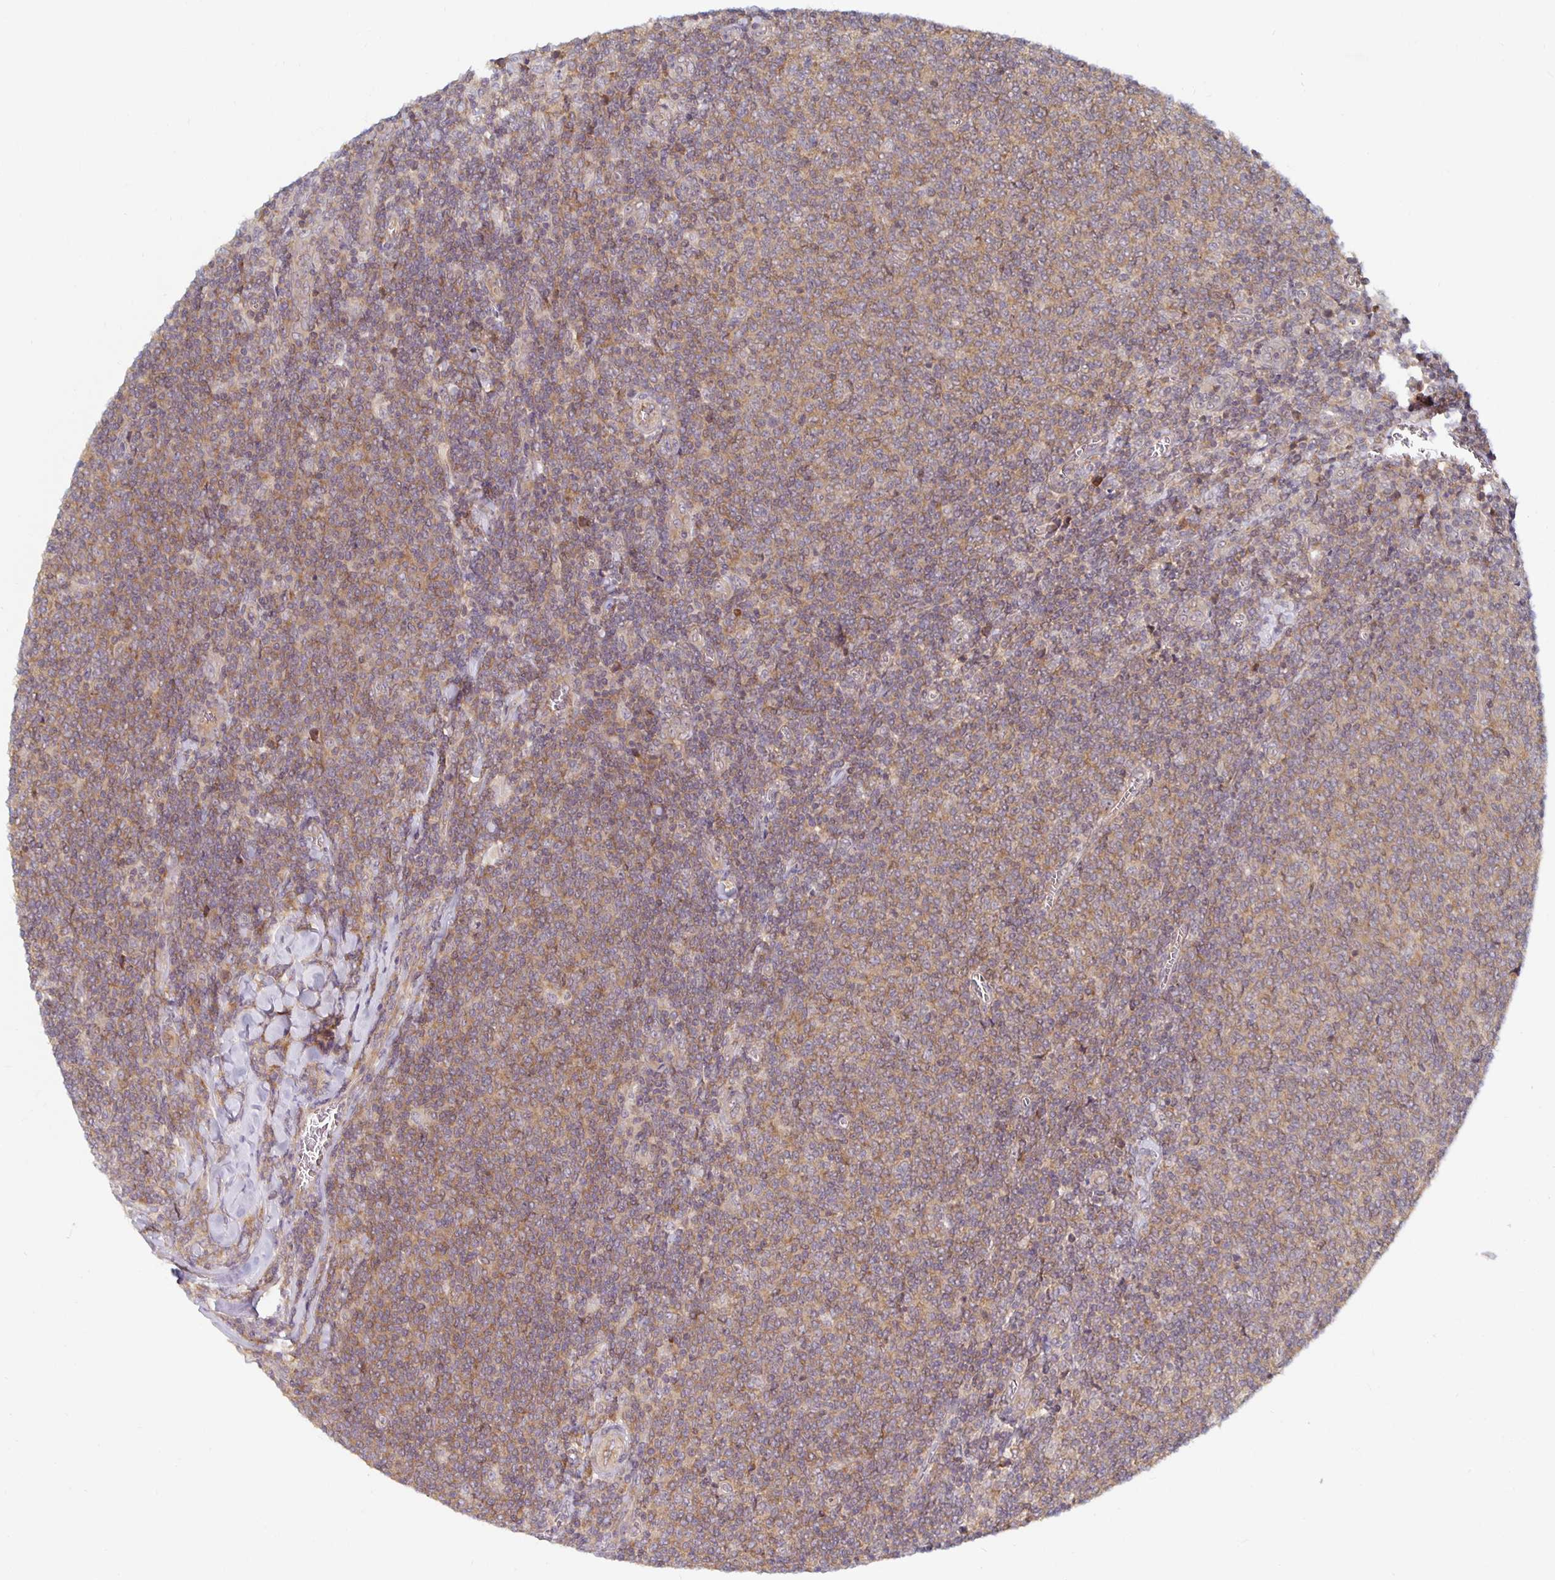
{"staining": {"intensity": "moderate", "quantity": ">75%", "location": "cytoplasmic/membranous"}, "tissue": "lymphoma", "cell_type": "Tumor cells", "image_type": "cancer", "snomed": [{"axis": "morphology", "description": "Malignant lymphoma, non-Hodgkin's type, Low grade"}, {"axis": "topography", "description": "Lymph node"}], "caption": "Low-grade malignant lymphoma, non-Hodgkin's type was stained to show a protein in brown. There is medium levels of moderate cytoplasmic/membranous positivity in about >75% of tumor cells. The staining is performed using DAB (3,3'-diaminobenzidine) brown chromogen to label protein expression. The nuclei are counter-stained blue using hematoxylin.", "gene": "PDAP1", "patient": {"sex": "male", "age": 52}}